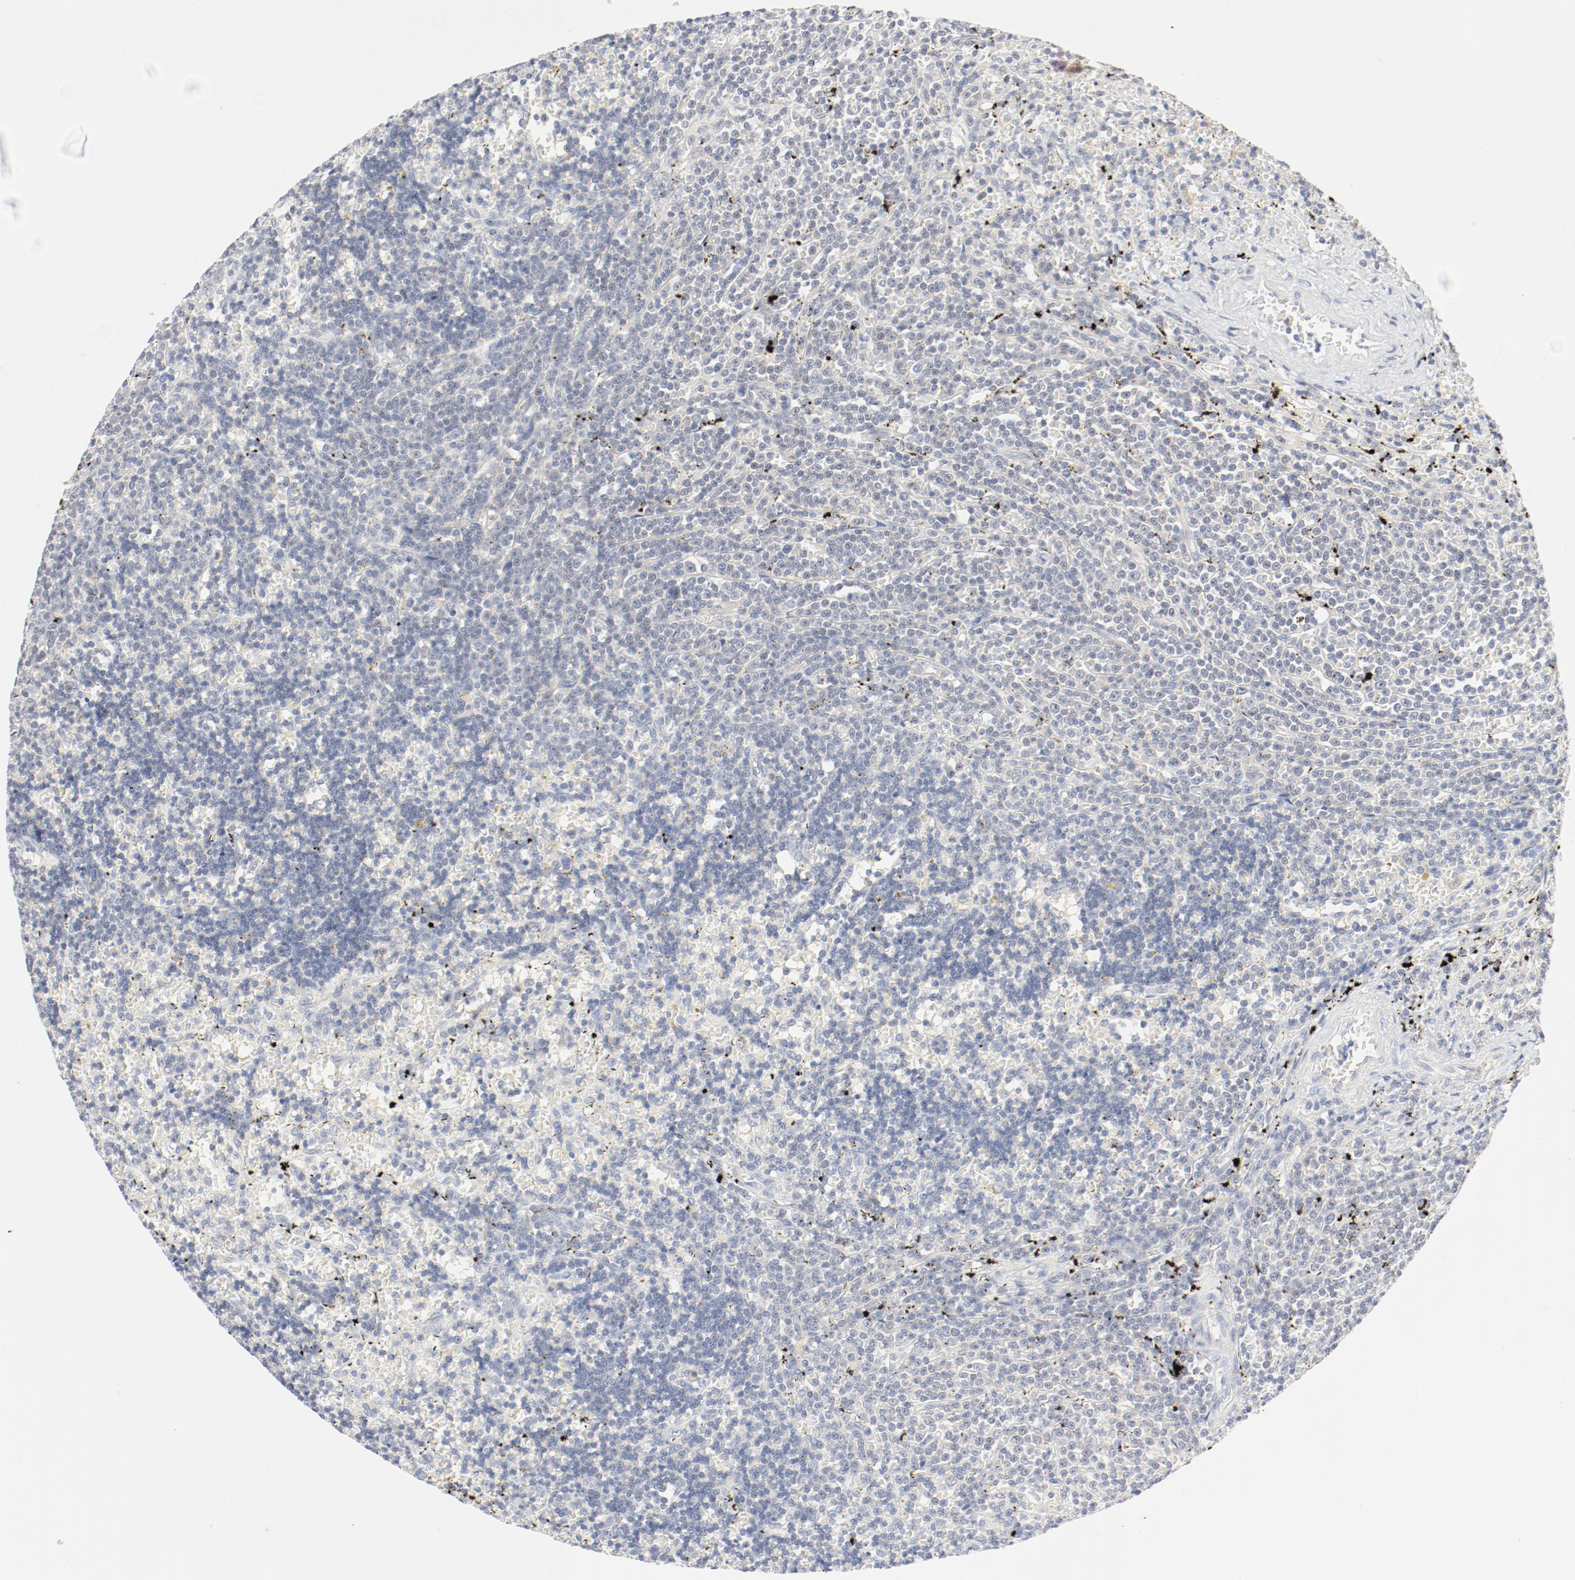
{"staining": {"intensity": "negative", "quantity": "none", "location": "none"}, "tissue": "lymphoma", "cell_type": "Tumor cells", "image_type": "cancer", "snomed": [{"axis": "morphology", "description": "Malignant lymphoma, non-Hodgkin's type, Low grade"}, {"axis": "topography", "description": "Spleen"}], "caption": "Immunohistochemistry (IHC) photomicrograph of human low-grade malignant lymphoma, non-Hodgkin's type stained for a protein (brown), which shows no expression in tumor cells.", "gene": "PGM1", "patient": {"sex": "male", "age": 60}}